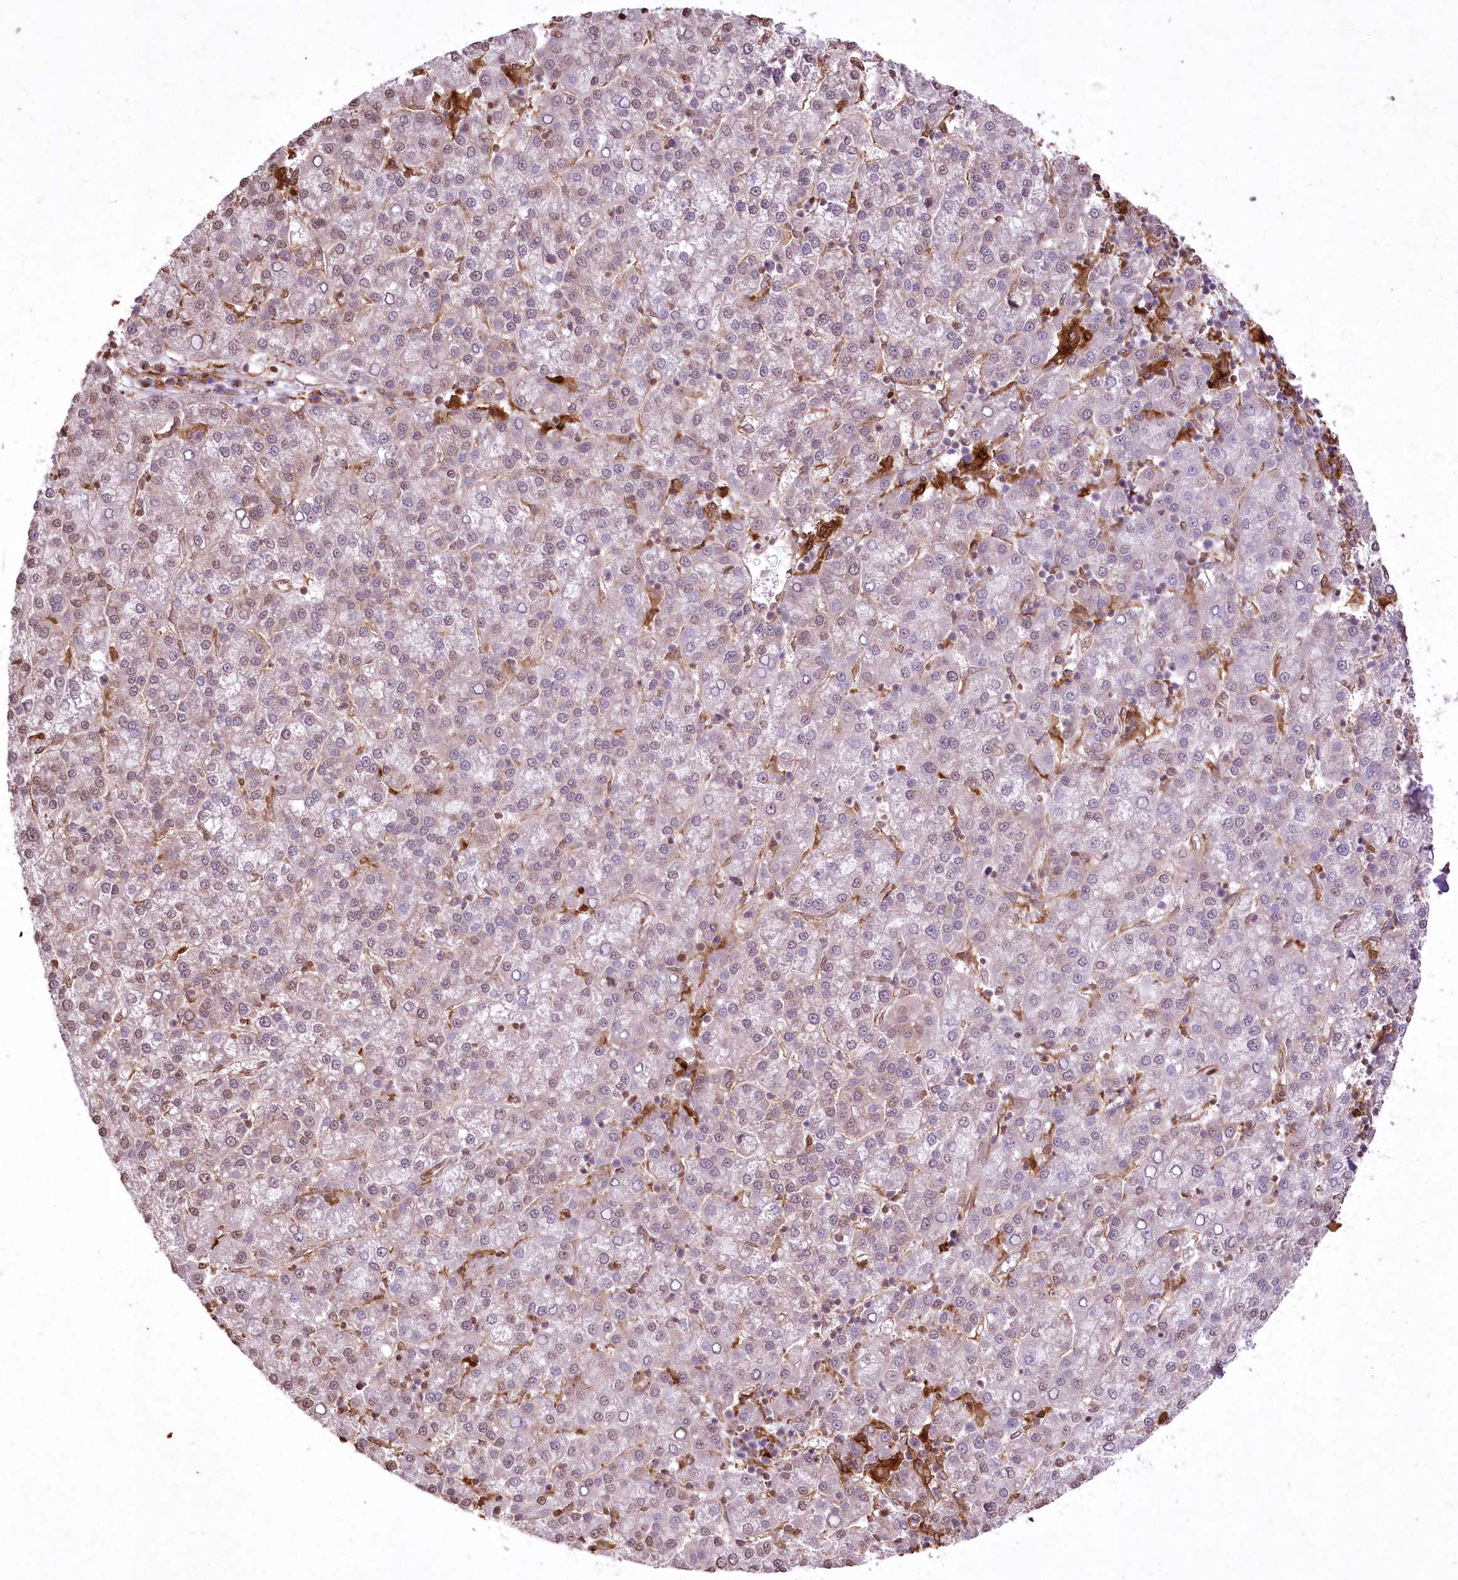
{"staining": {"intensity": "weak", "quantity": "25%-75%", "location": "cytoplasmic/membranous,nuclear"}, "tissue": "liver cancer", "cell_type": "Tumor cells", "image_type": "cancer", "snomed": [{"axis": "morphology", "description": "Carcinoma, Hepatocellular, NOS"}, {"axis": "topography", "description": "Liver"}], "caption": "This is a photomicrograph of immunohistochemistry staining of hepatocellular carcinoma (liver), which shows weak staining in the cytoplasmic/membranous and nuclear of tumor cells.", "gene": "FCHO2", "patient": {"sex": "female", "age": 58}}